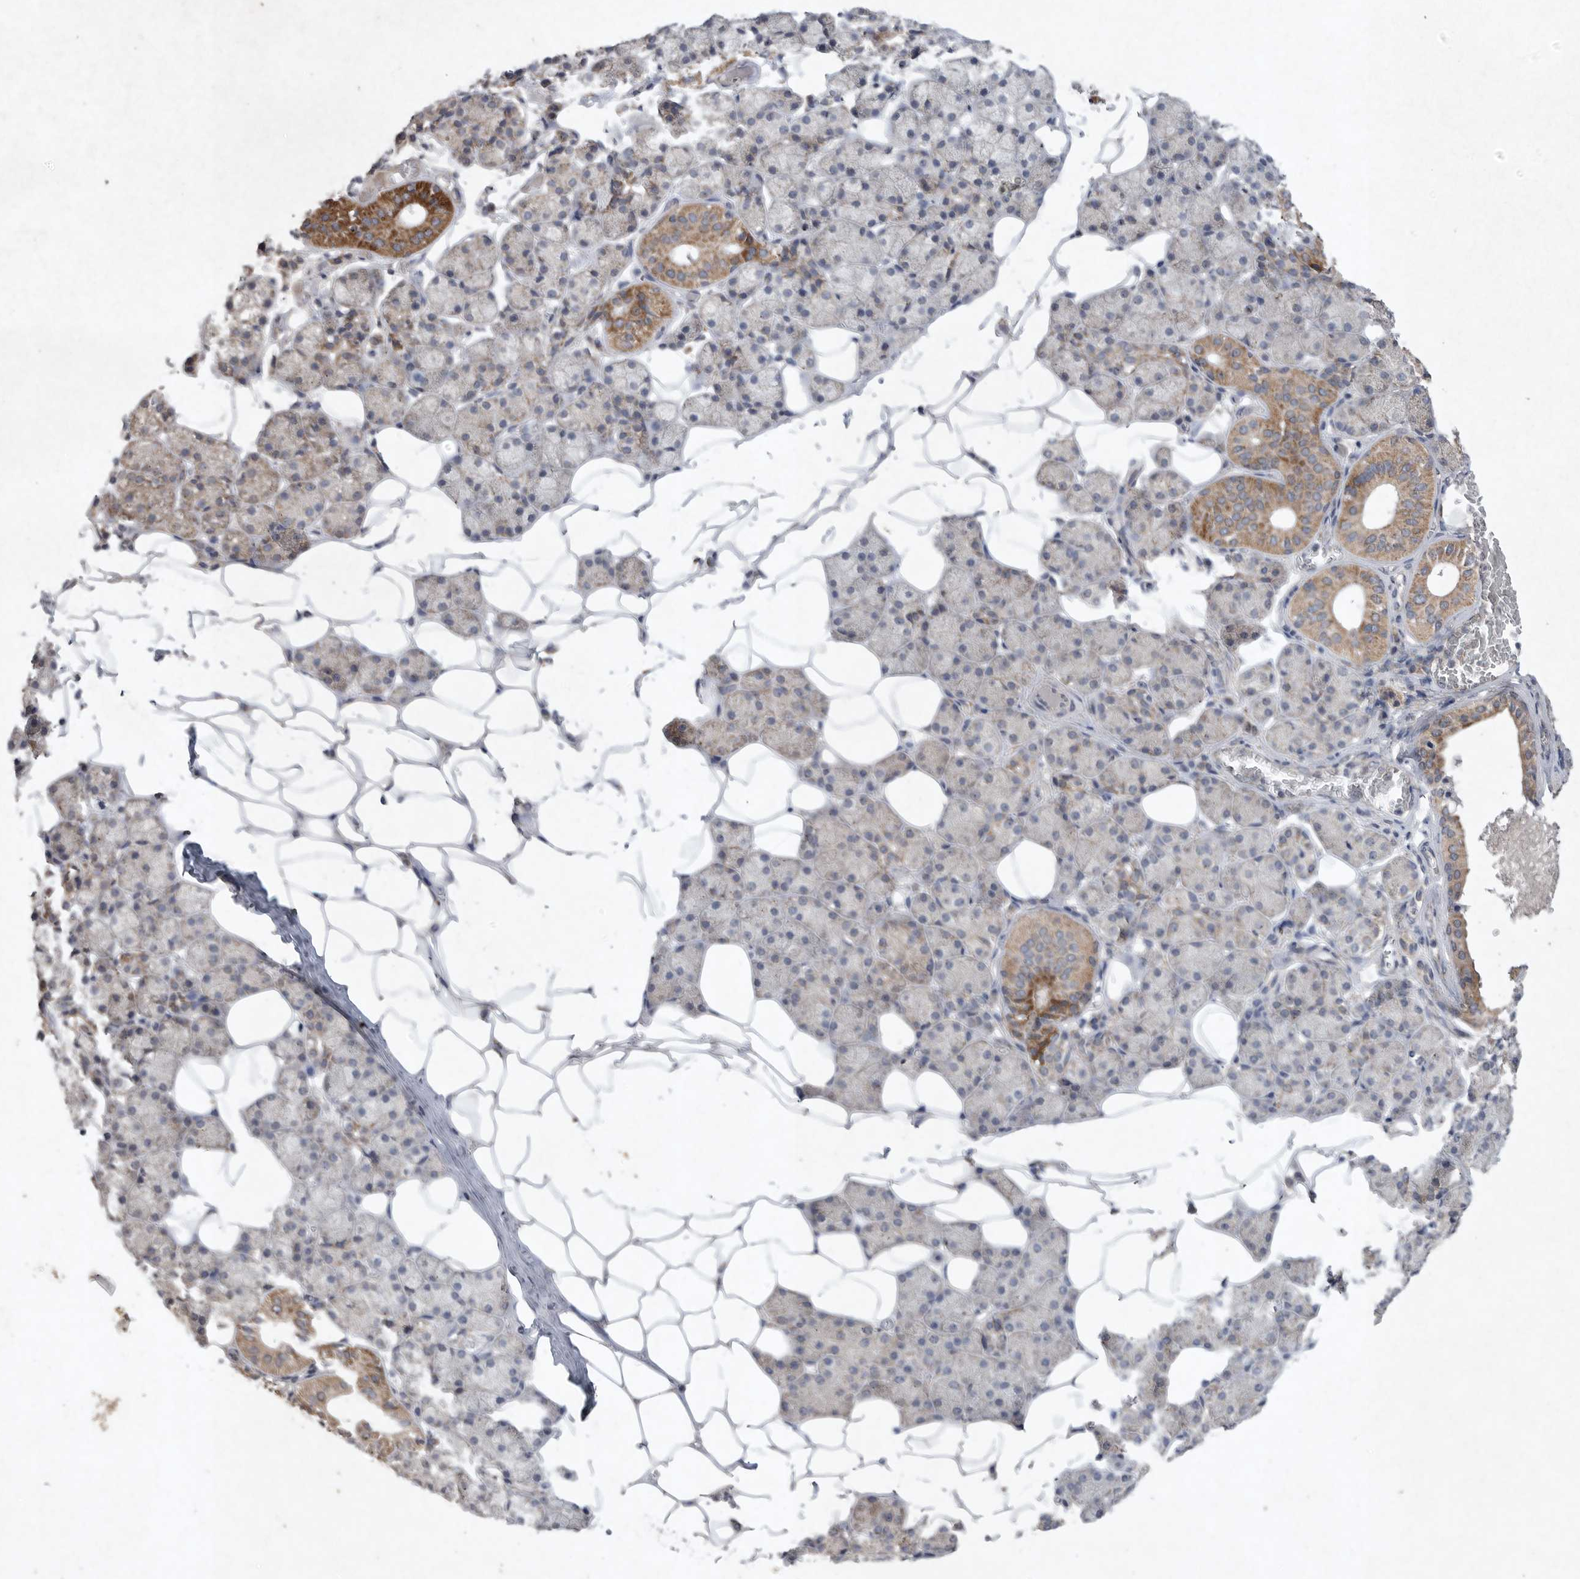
{"staining": {"intensity": "moderate", "quantity": "<25%", "location": "cytoplasmic/membranous"}, "tissue": "salivary gland", "cell_type": "Glandular cells", "image_type": "normal", "snomed": [{"axis": "morphology", "description": "Normal tissue, NOS"}, {"axis": "topography", "description": "Salivary gland"}], "caption": "Protein staining of unremarkable salivary gland demonstrates moderate cytoplasmic/membranous staining in about <25% of glandular cells.", "gene": "DDR1", "patient": {"sex": "female", "age": 33}}